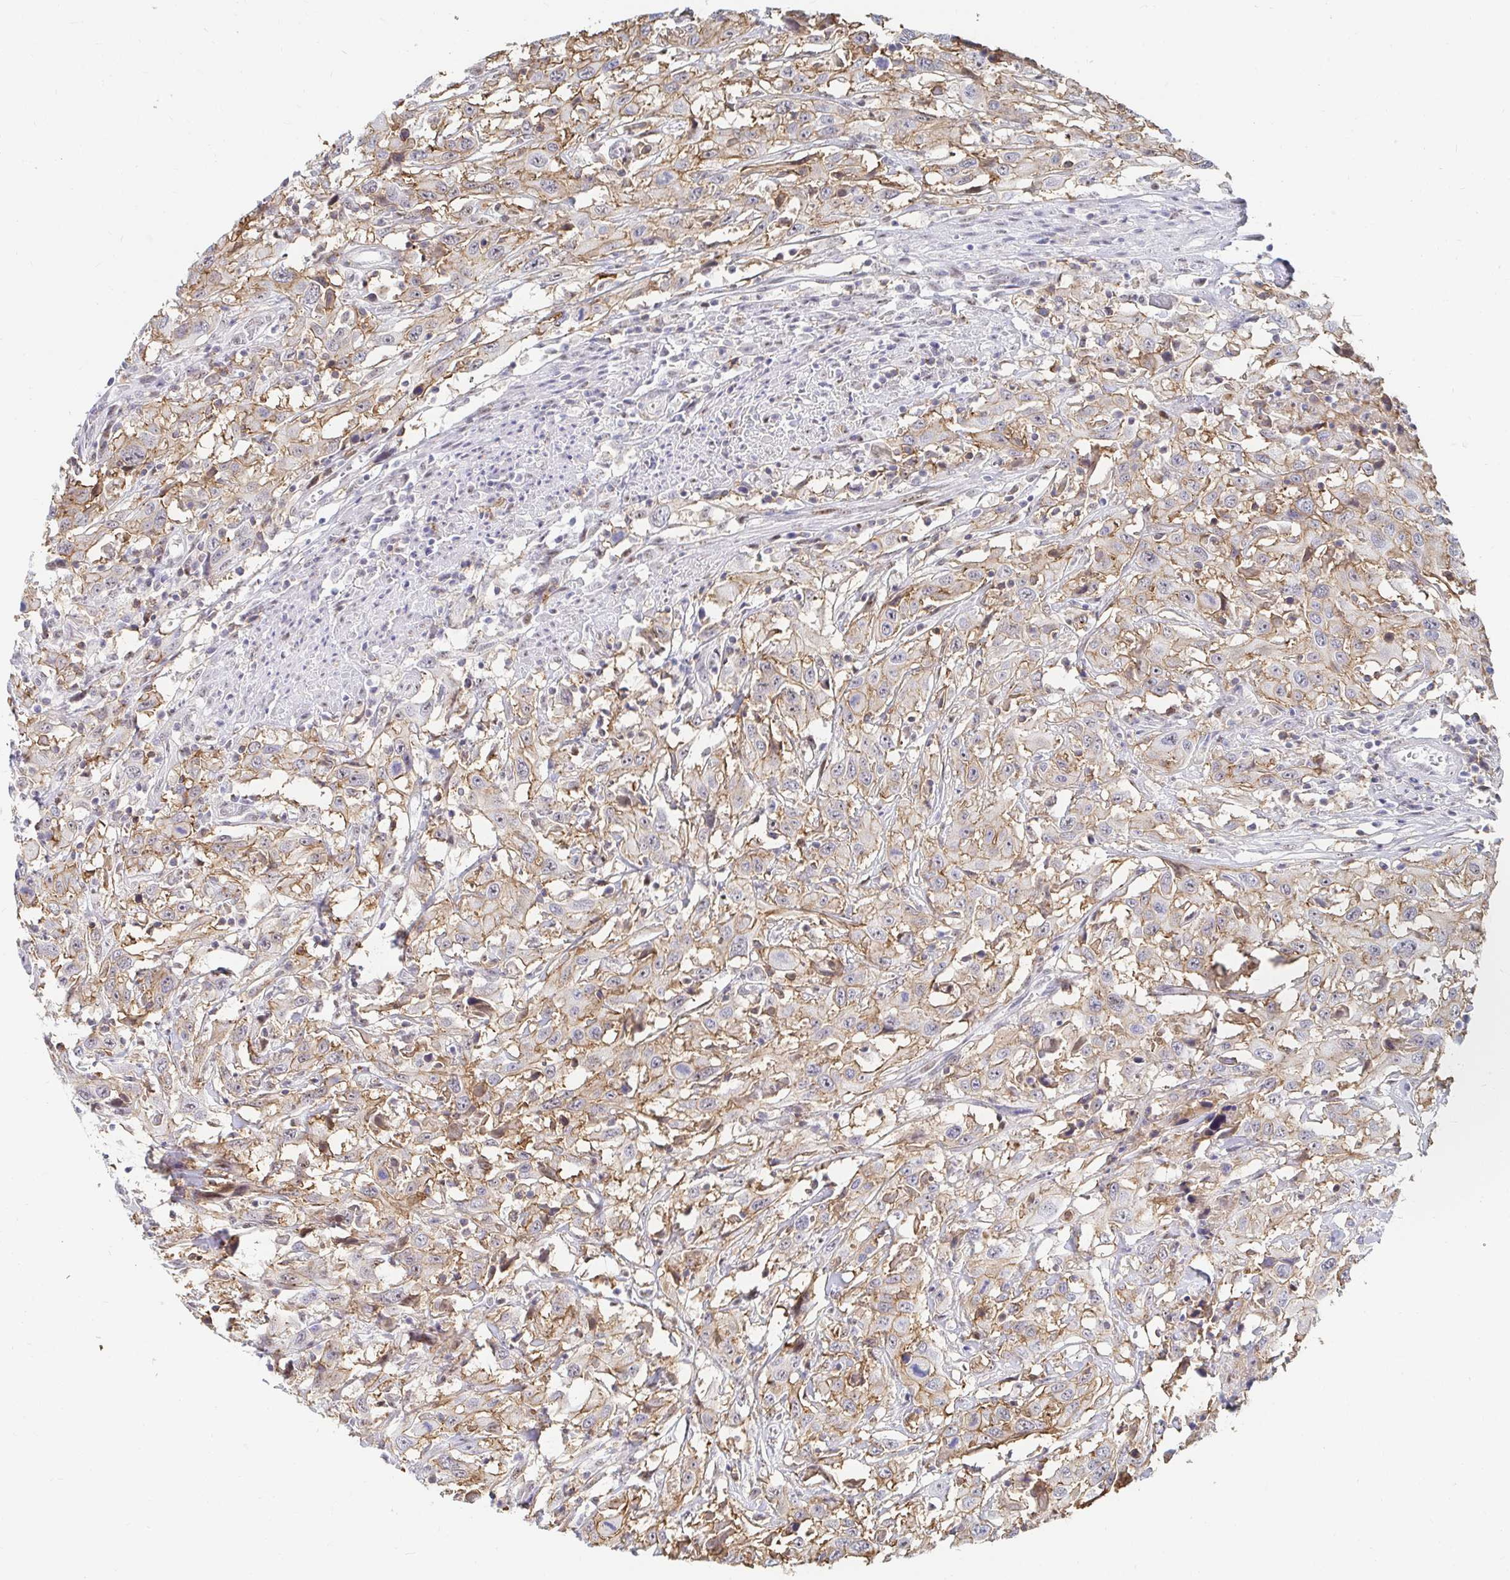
{"staining": {"intensity": "weak", "quantity": ">75%", "location": "cytoplasmic/membranous"}, "tissue": "urothelial cancer", "cell_type": "Tumor cells", "image_type": "cancer", "snomed": [{"axis": "morphology", "description": "Urothelial carcinoma, High grade"}, {"axis": "topography", "description": "Urinary bladder"}], "caption": "There is low levels of weak cytoplasmic/membranous positivity in tumor cells of high-grade urothelial carcinoma, as demonstrated by immunohistochemical staining (brown color).", "gene": "COL28A1", "patient": {"sex": "male", "age": 61}}